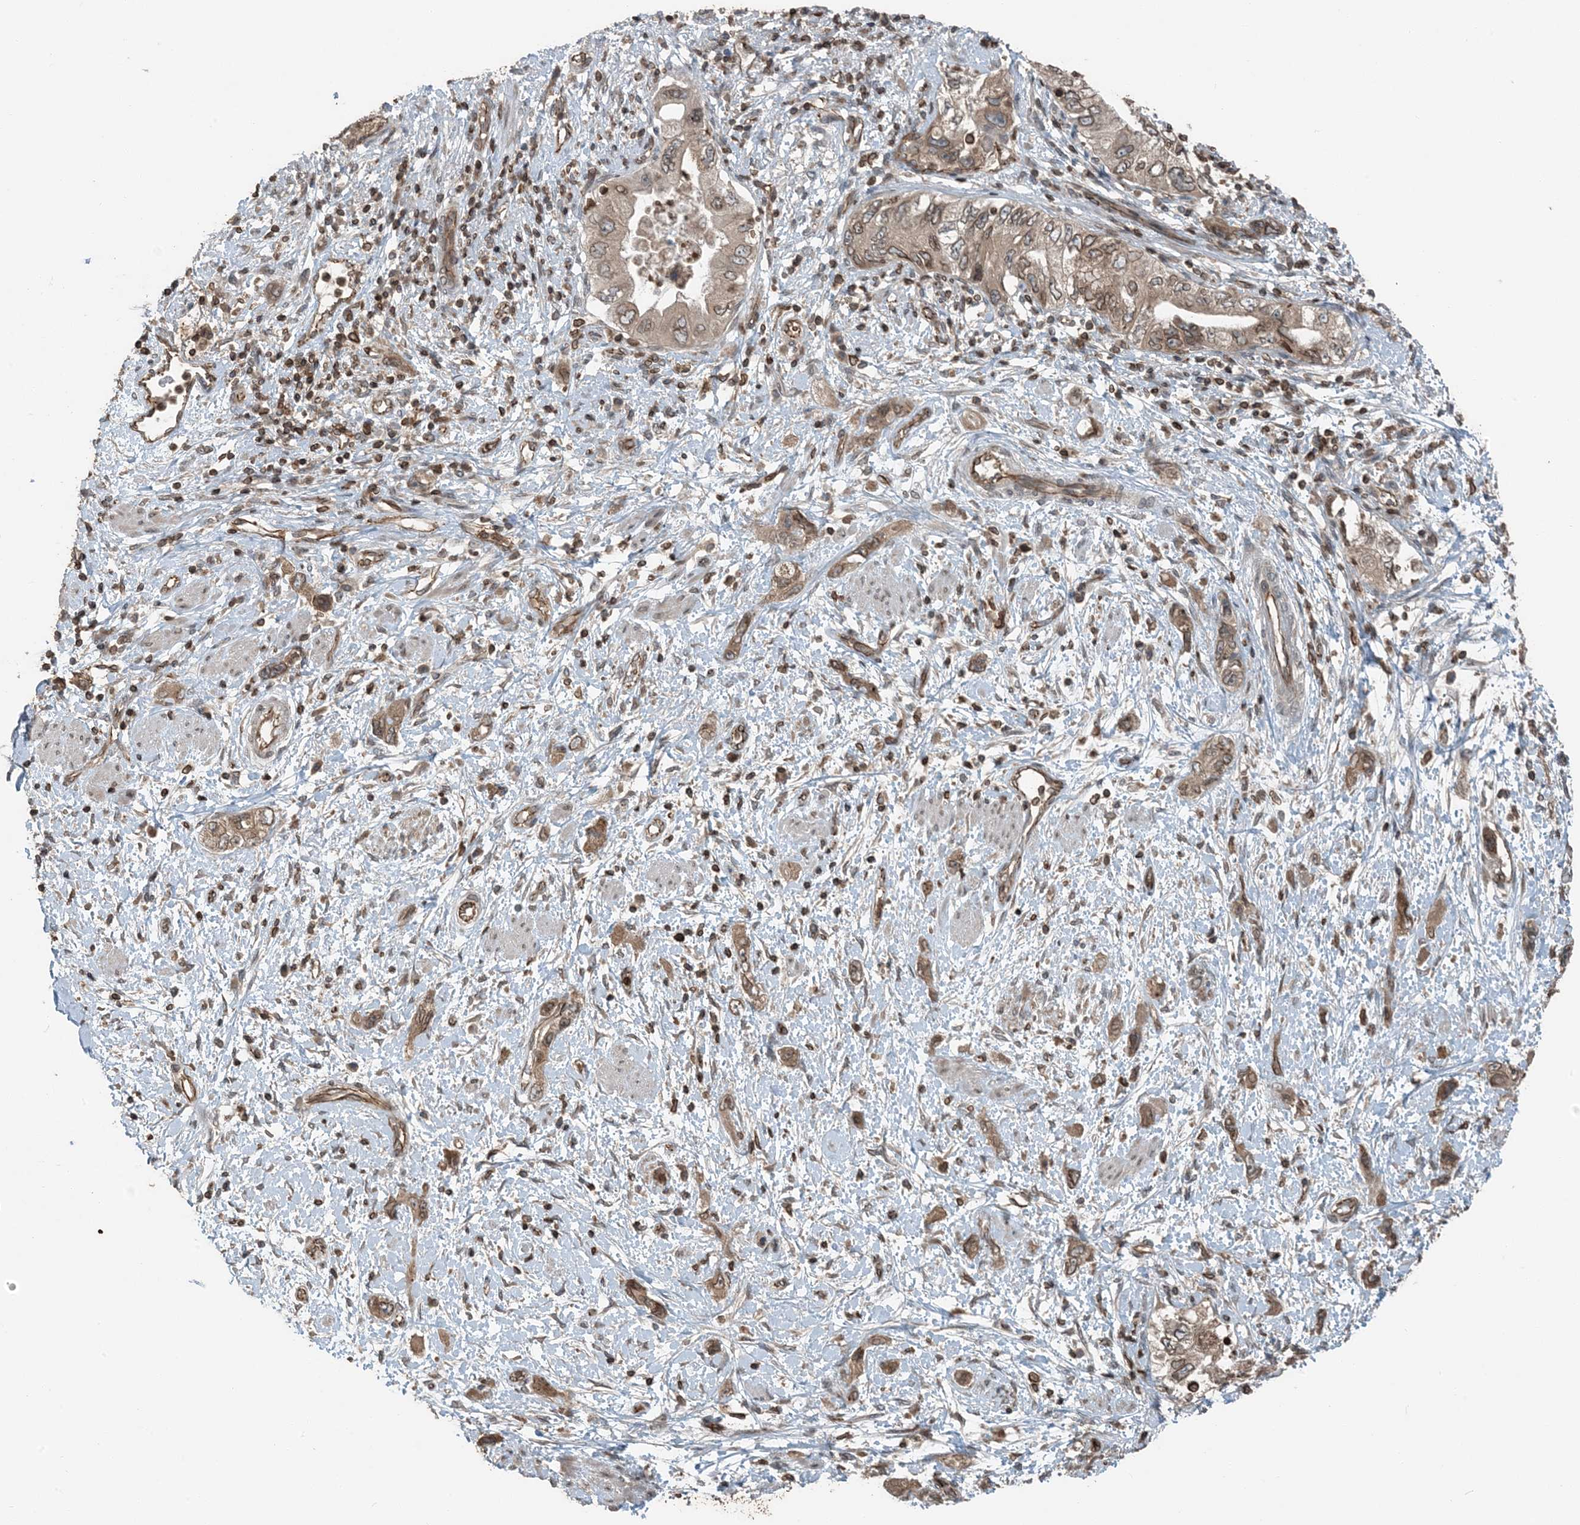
{"staining": {"intensity": "moderate", "quantity": ">75%", "location": "cytoplasmic/membranous,nuclear"}, "tissue": "pancreatic cancer", "cell_type": "Tumor cells", "image_type": "cancer", "snomed": [{"axis": "morphology", "description": "Adenocarcinoma, NOS"}, {"axis": "topography", "description": "Pancreas"}], "caption": "A brown stain shows moderate cytoplasmic/membranous and nuclear positivity of a protein in adenocarcinoma (pancreatic) tumor cells.", "gene": "ZFAND2B", "patient": {"sex": "female", "age": 73}}